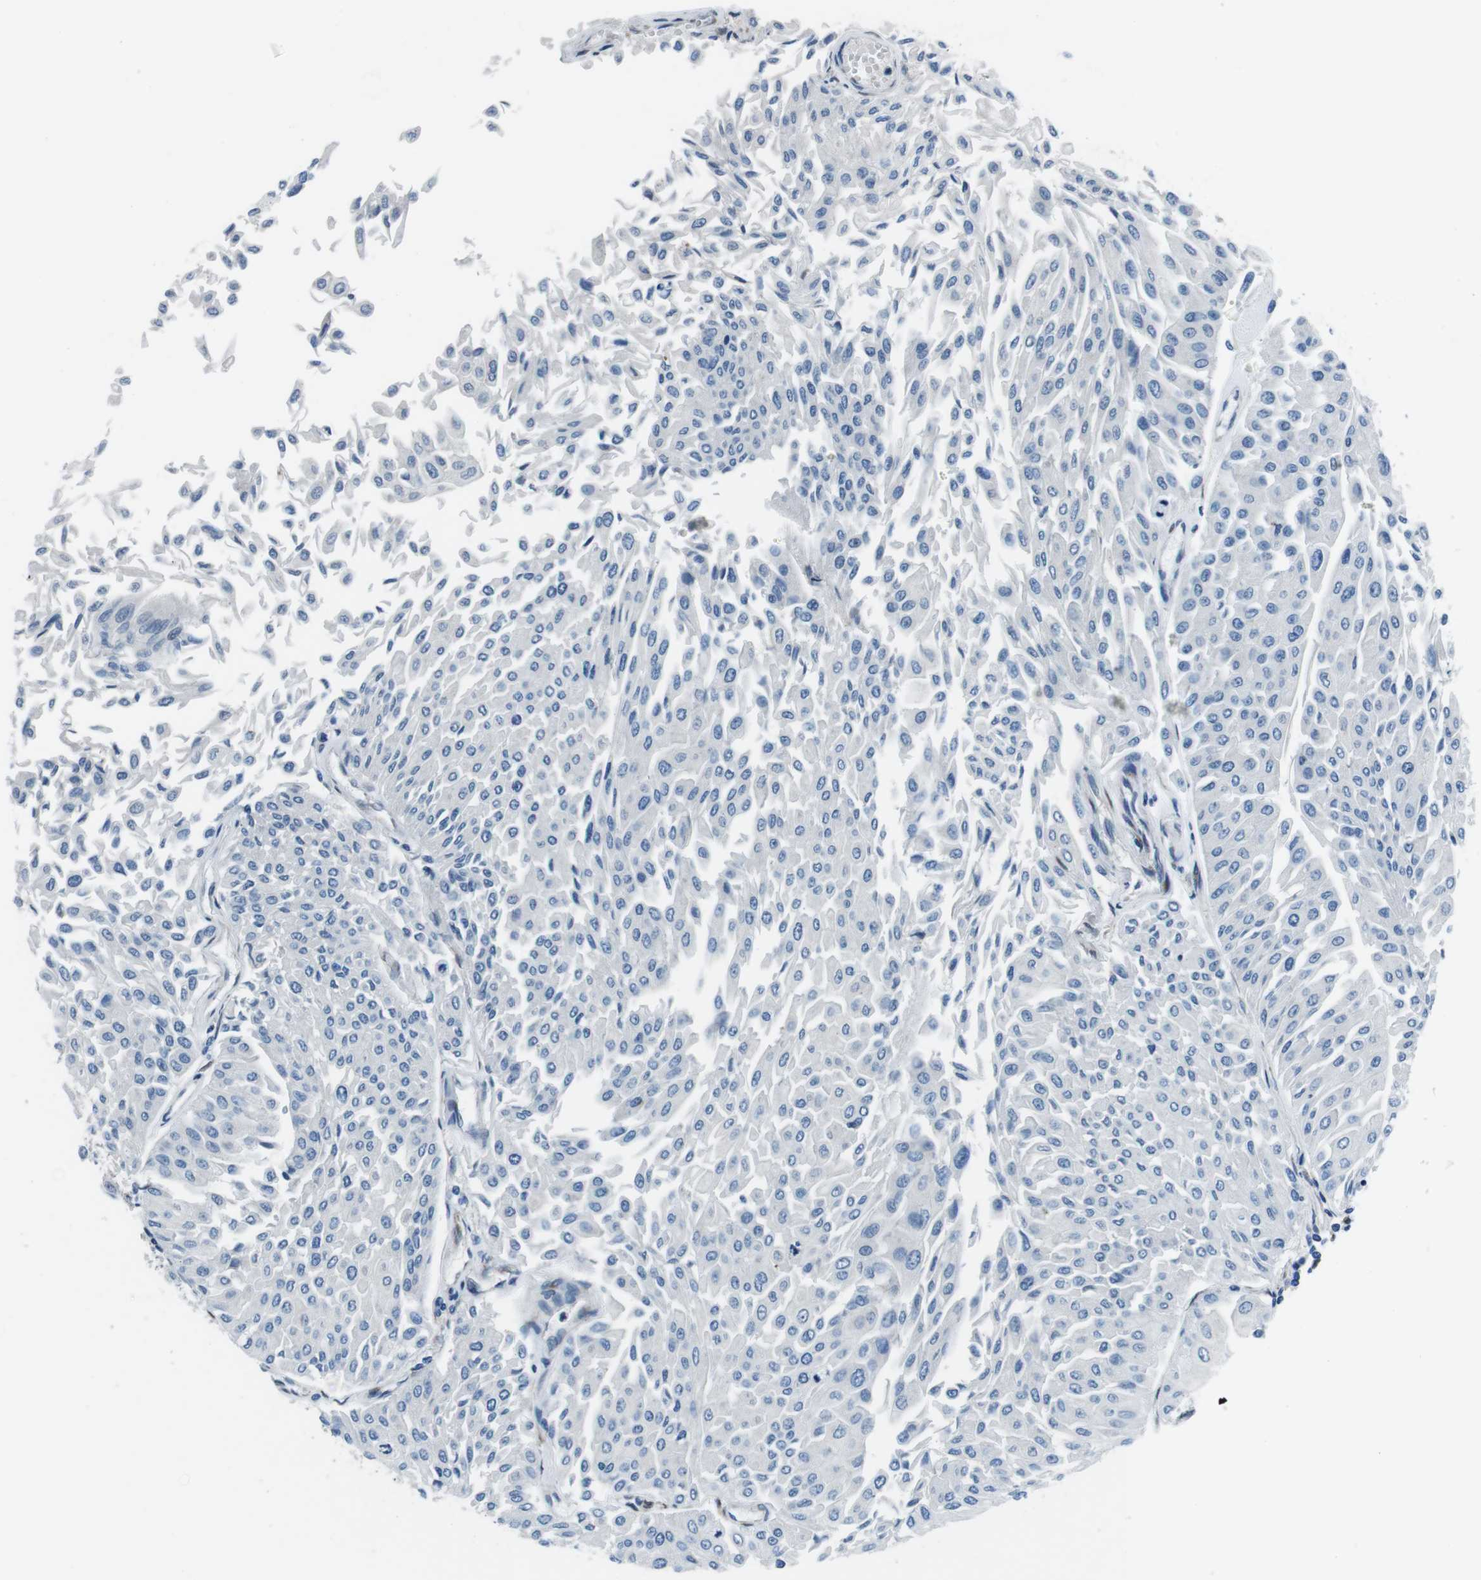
{"staining": {"intensity": "negative", "quantity": "none", "location": "none"}, "tissue": "urothelial cancer", "cell_type": "Tumor cells", "image_type": "cancer", "snomed": [{"axis": "morphology", "description": "Urothelial carcinoma, Low grade"}, {"axis": "topography", "description": "Urinary bladder"}], "caption": "Urothelial carcinoma (low-grade) was stained to show a protein in brown. There is no significant expression in tumor cells.", "gene": "NUCB2", "patient": {"sex": "male", "age": 67}}